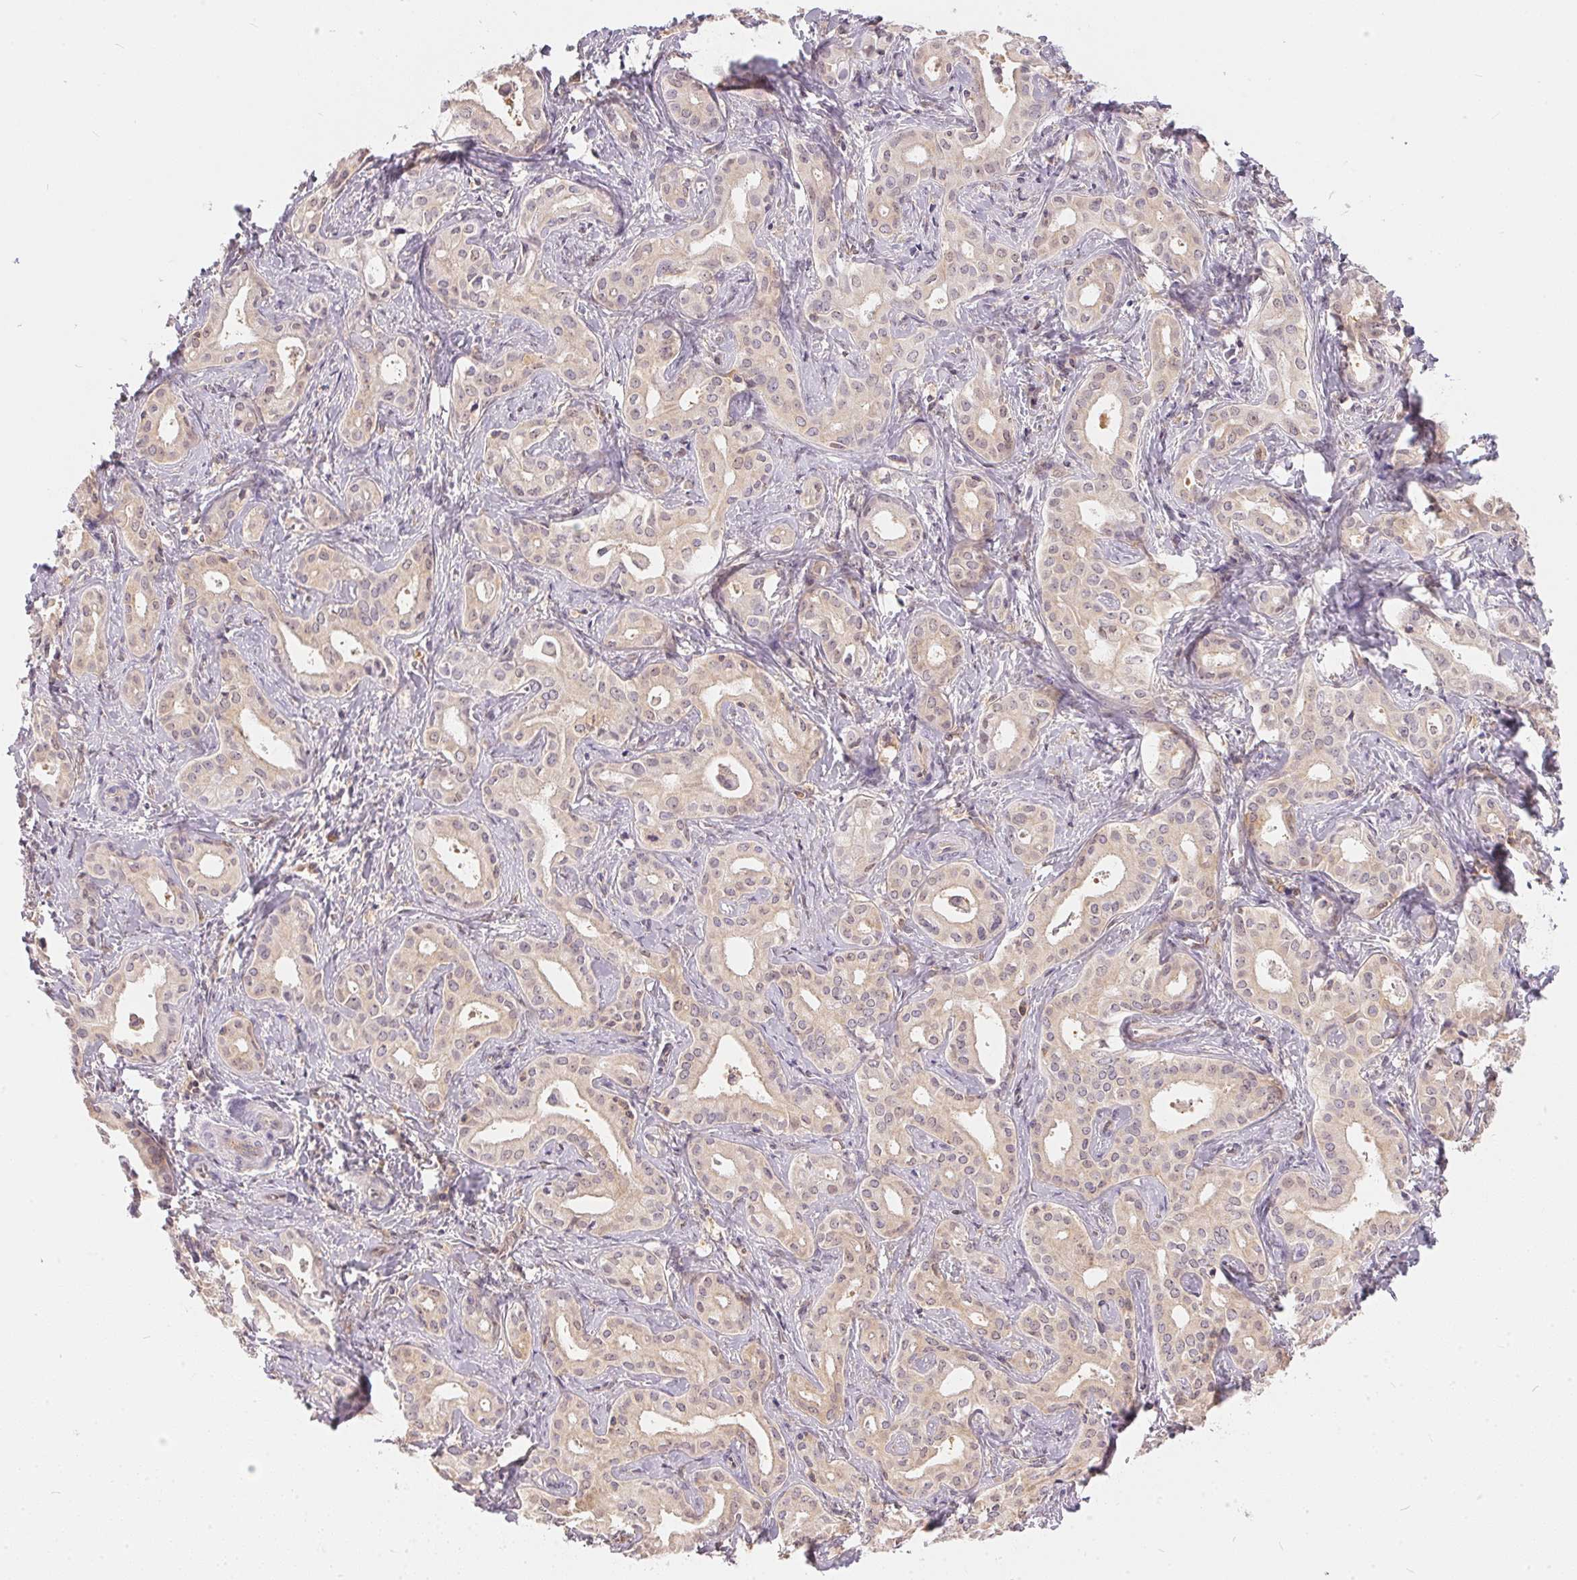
{"staining": {"intensity": "weak", "quantity": "<25%", "location": "cytoplasmic/membranous"}, "tissue": "liver cancer", "cell_type": "Tumor cells", "image_type": "cancer", "snomed": [{"axis": "morphology", "description": "Cholangiocarcinoma"}, {"axis": "topography", "description": "Liver"}], "caption": "Immunohistochemical staining of human cholangiocarcinoma (liver) displays no significant positivity in tumor cells. (DAB immunohistochemistry (IHC) with hematoxylin counter stain).", "gene": "BLMH", "patient": {"sex": "female", "age": 65}}